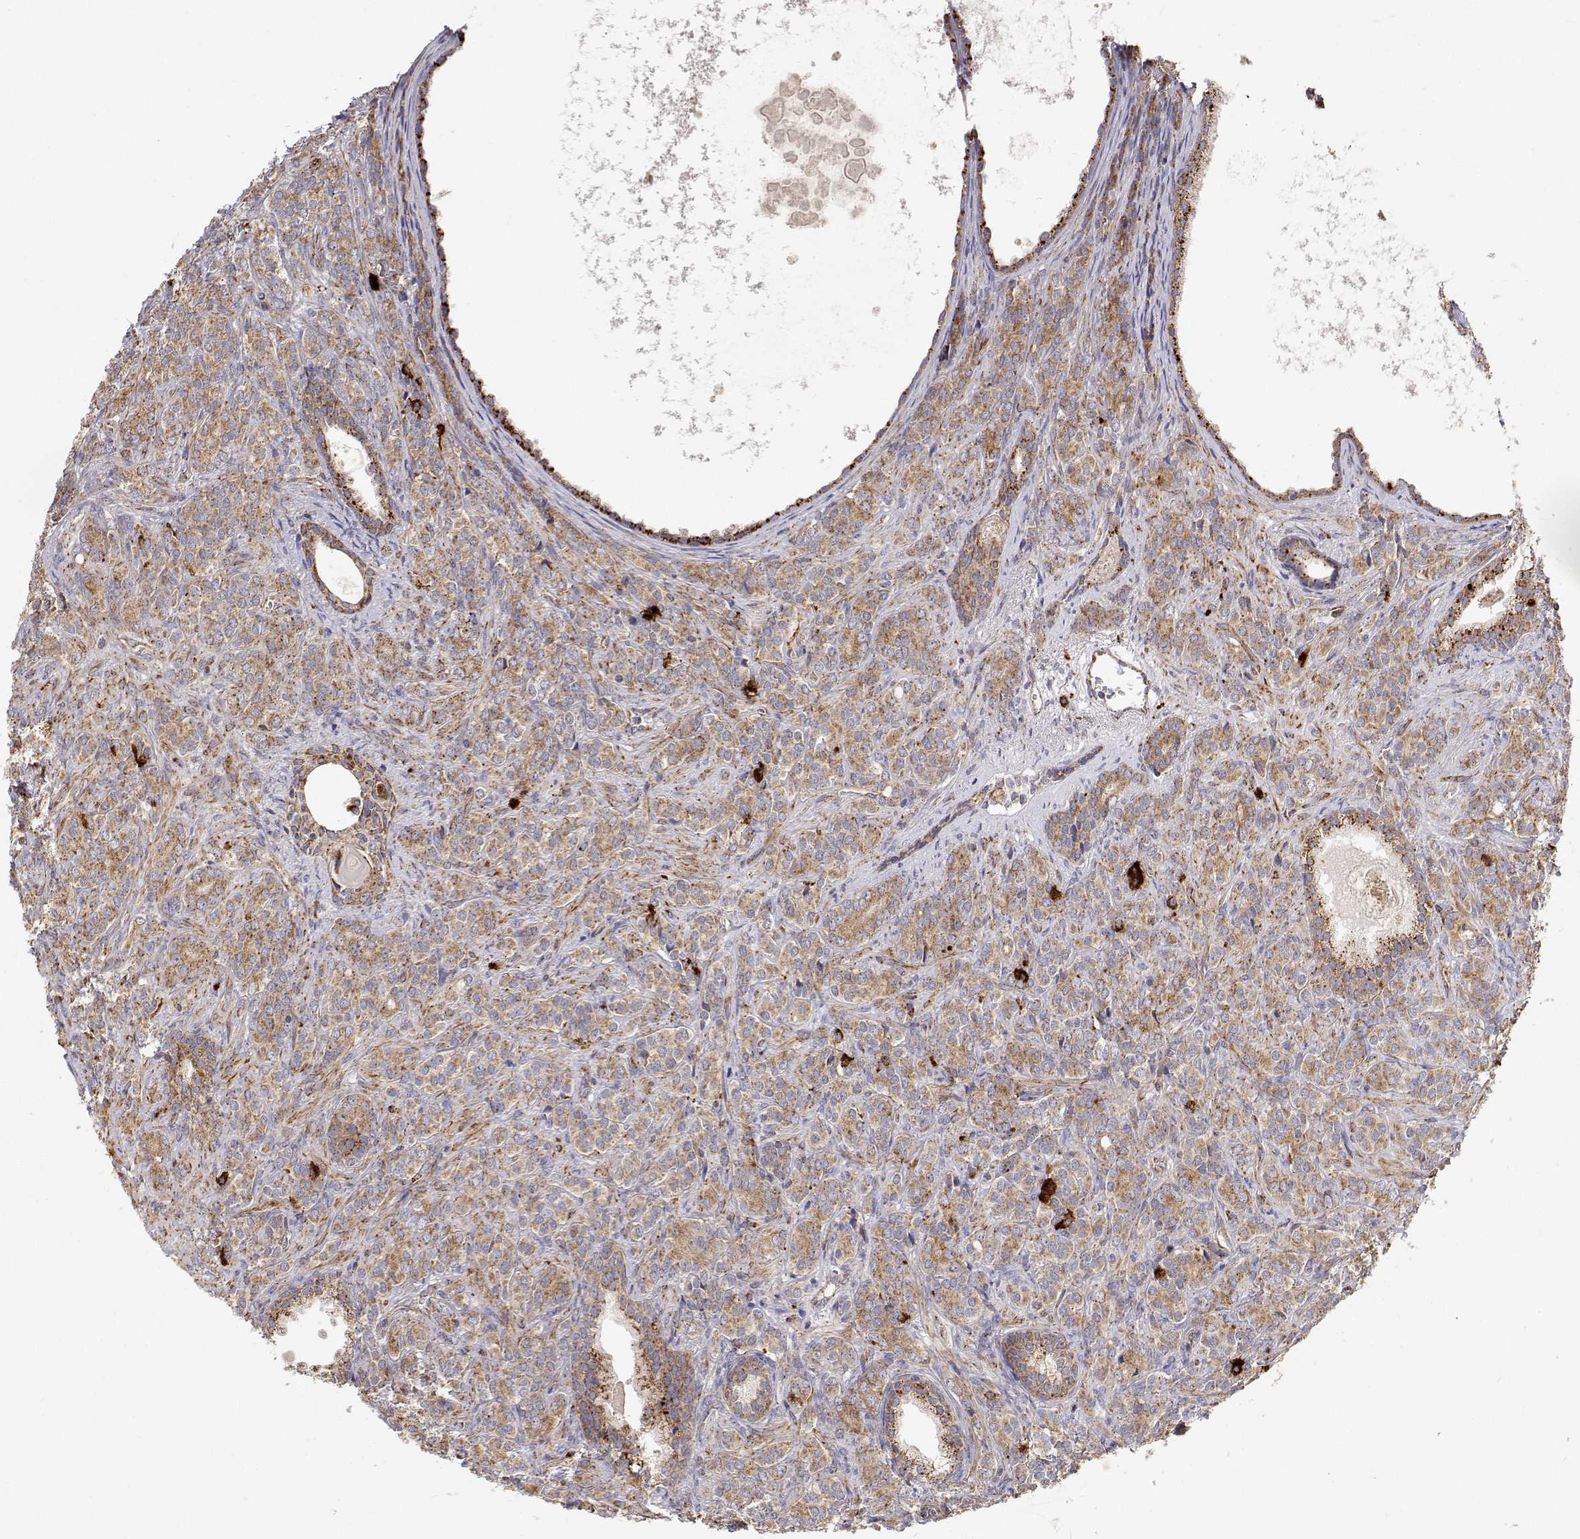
{"staining": {"intensity": "moderate", "quantity": ">75%", "location": "cytoplasmic/membranous"}, "tissue": "prostate cancer", "cell_type": "Tumor cells", "image_type": "cancer", "snomed": [{"axis": "morphology", "description": "Adenocarcinoma, High grade"}, {"axis": "topography", "description": "Prostate"}], "caption": "Immunohistochemical staining of prostate adenocarcinoma (high-grade) displays moderate cytoplasmic/membranous protein expression in about >75% of tumor cells.", "gene": "SPICE1", "patient": {"sex": "male", "age": 84}}